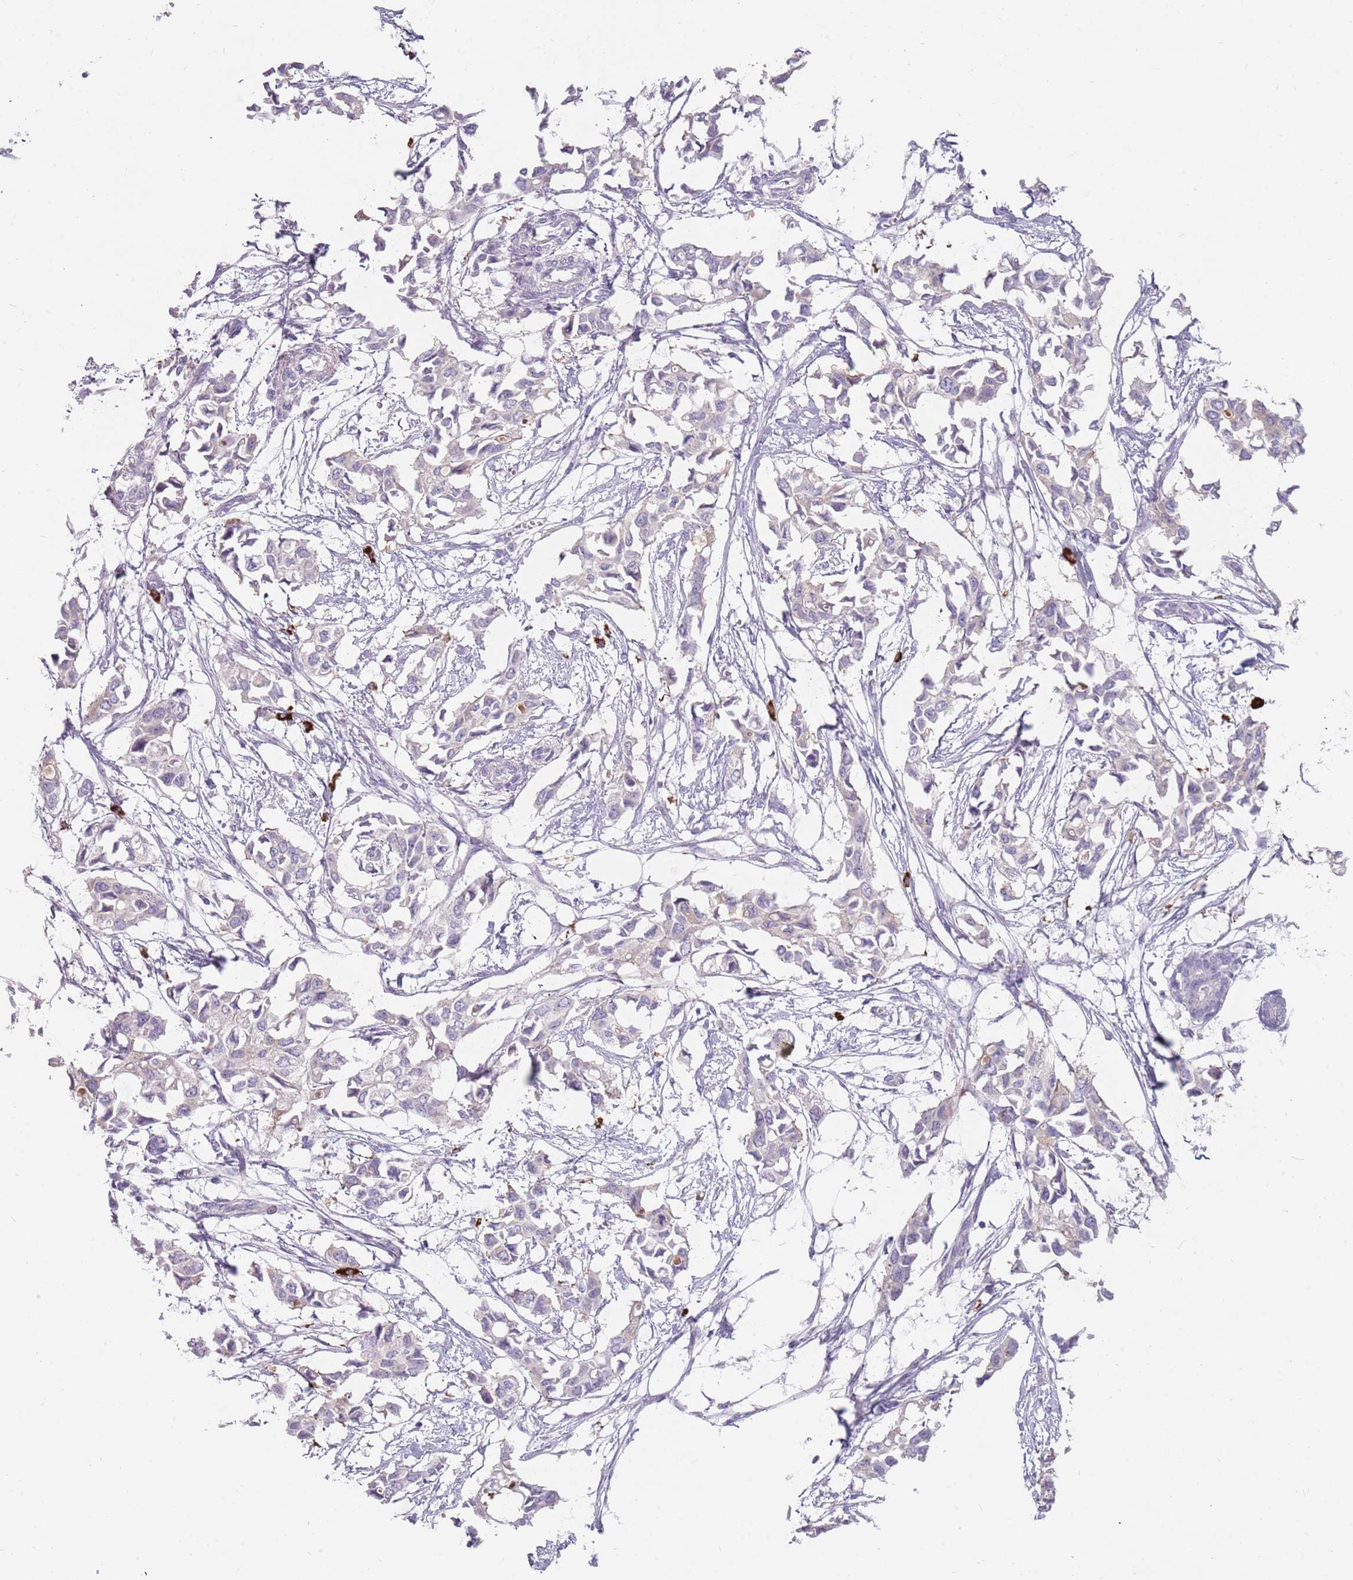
{"staining": {"intensity": "negative", "quantity": "none", "location": "none"}, "tissue": "breast cancer", "cell_type": "Tumor cells", "image_type": "cancer", "snomed": [{"axis": "morphology", "description": "Duct carcinoma"}, {"axis": "topography", "description": "Breast"}], "caption": "Breast cancer (infiltrating ductal carcinoma) stained for a protein using immunohistochemistry (IHC) reveals no staining tumor cells.", "gene": "DDX4", "patient": {"sex": "female", "age": 41}}